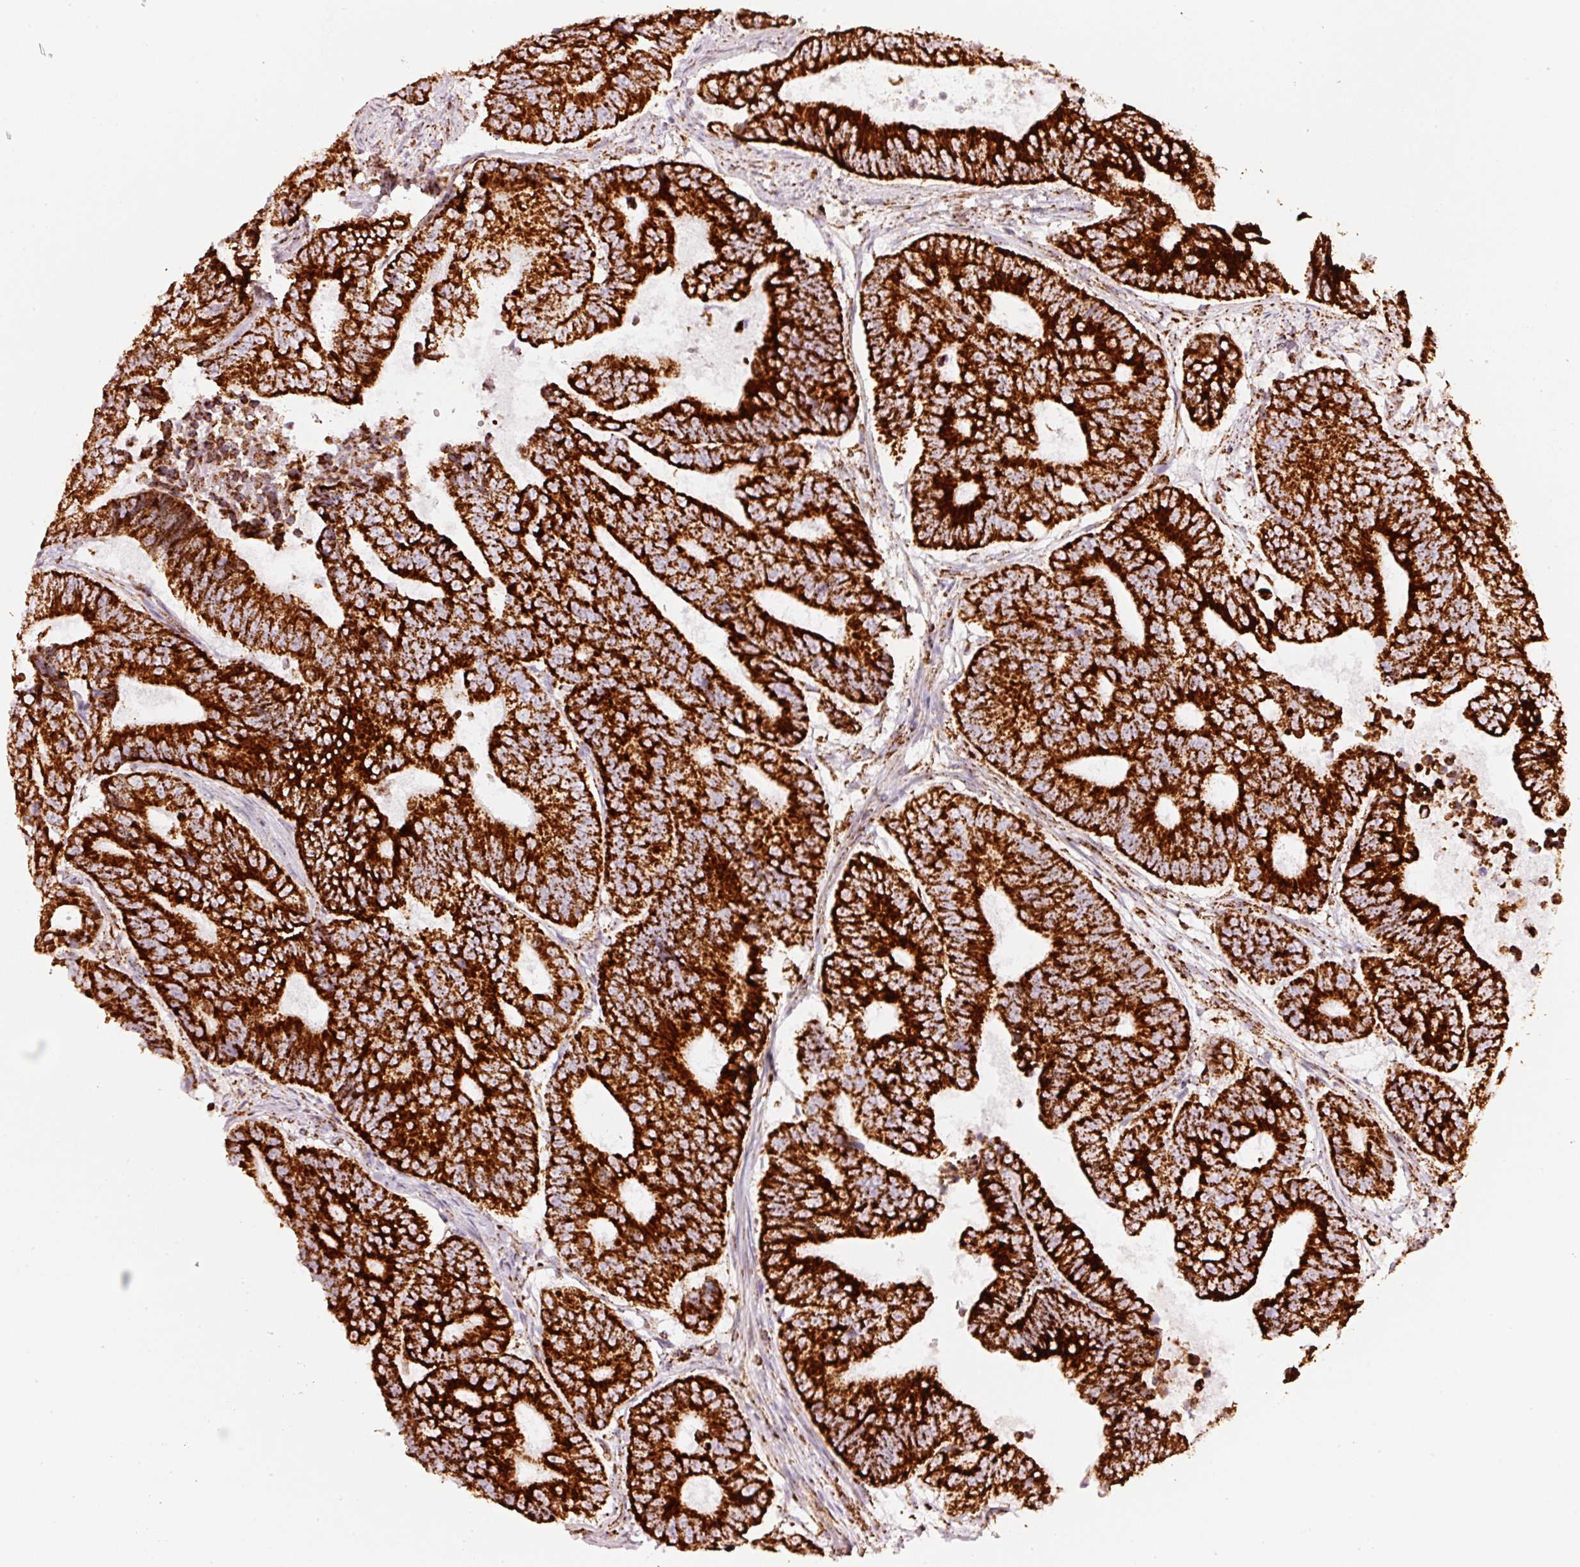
{"staining": {"intensity": "strong", "quantity": ">75%", "location": "cytoplasmic/membranous"}, "tissue": "colorectal cancer", "cell_type": "Tumor cells", "image_type": "cancer", "snomed": [{"axis": "morphology", "description": "Adenocarcinoma, NOS"}, {"axis": "topography", "description": "Colon"}], "caption": "Adenocarcinoma (colorectal) stained for a protein (brown) demonstrates strong cytoplasmic/membranous positive positivity in approximately >75% of tumor cells.", "gene": "UQCRC1", "patient": {"sex": "female", "age": 48}}